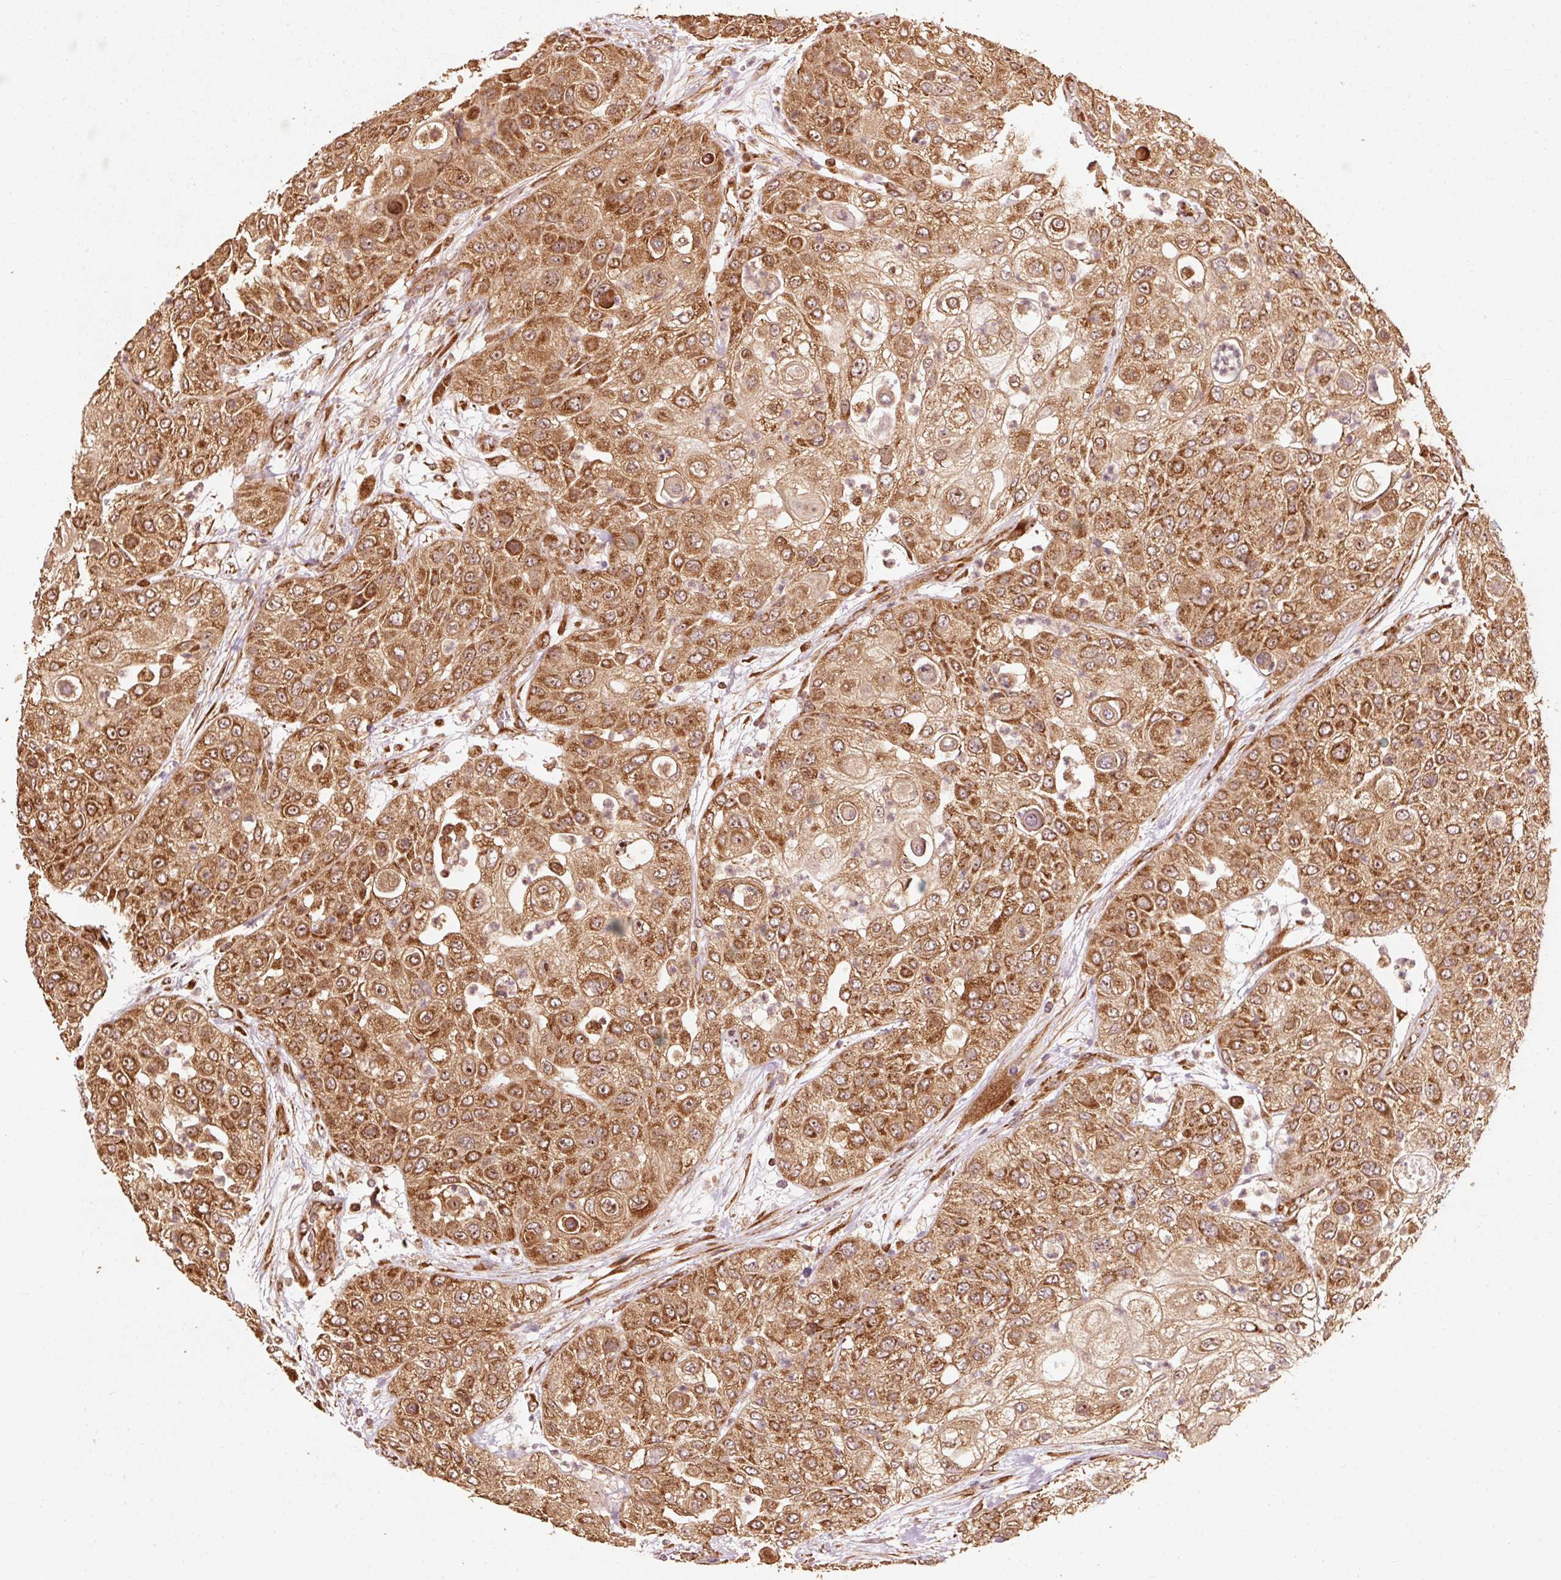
{"staining": {"intensity": "strong", "quantity": ">75%", "location": "cytoplasmic/membranous"}, "tissue": "urothelial cancer", "cell_type": "Tumor cells", "image_type": "cancer", "snomed": [{"axis": "morphology", "description": "Urothelial carcinoma, High grade"}, {"axis": "topography", "description": "Urinary bladder"}], "caption": "Strong cytoplasmic/membranous staining is present in approximately >75% of tumor cells in urothelial carcinoma (high-grade).", "gene": "MRPL16", "patient": {"sex": "female", "age": 79}}